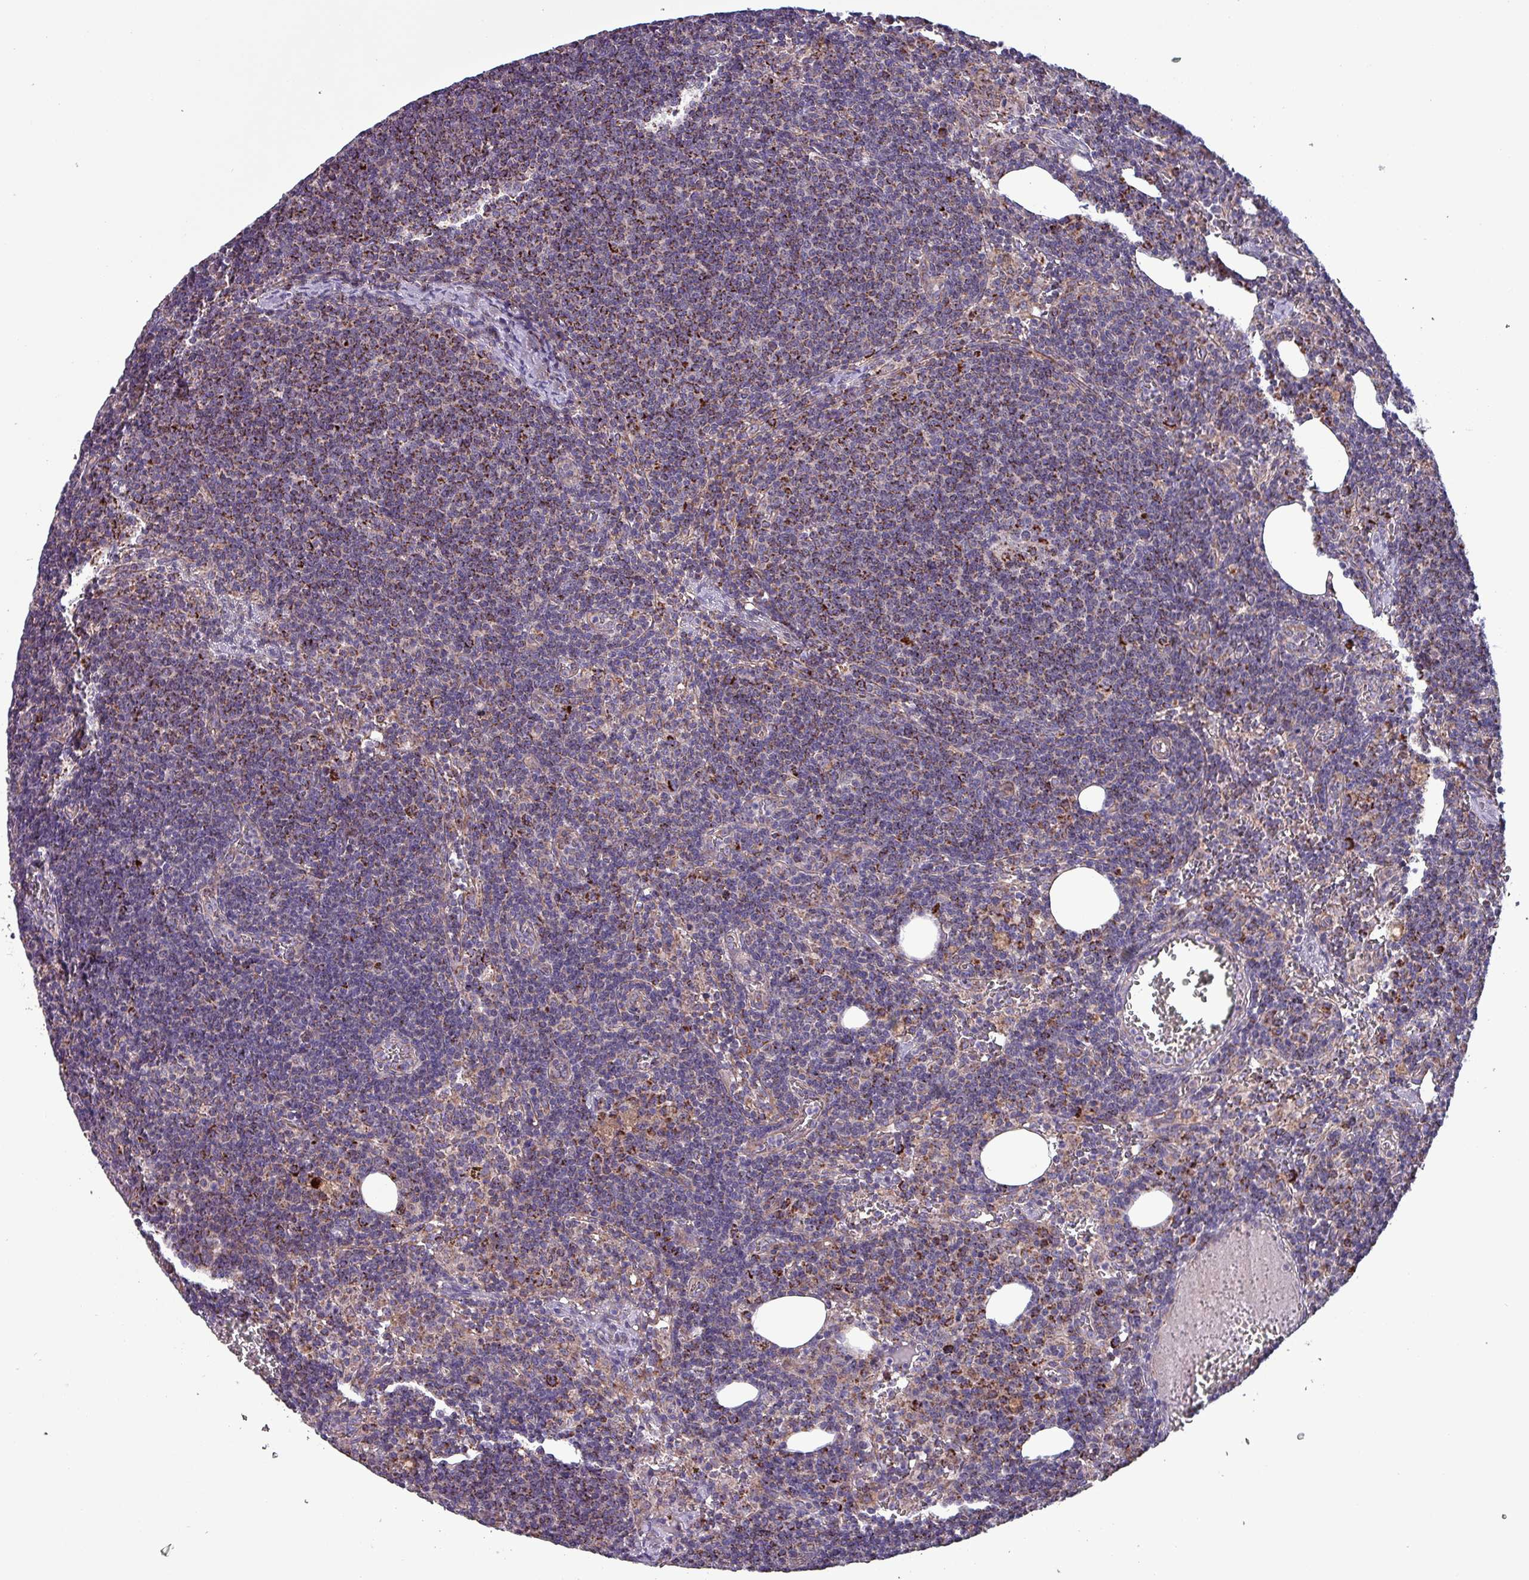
{"staining": {"intensity": "strong", "quantity": ">75%", "location": "cytoplasmic/membranous"}, "tissue": "lymph node", "cell_type": "Germinal center cells", "image_type": "normal", "snomed": [{"axis": "morphology", "description": "Normal tissue, NOS"}, {"axis": "topography", "description": "Lymph node"}], "caption": "Approximately >75% of germinal center cells in benign human lymph node show strong cytoplasmic/membranous protein expression as visualized by brown immunohistochemical staining.", "gene": "ZNF322", "patient": {"sex": "female", "age": 27}}